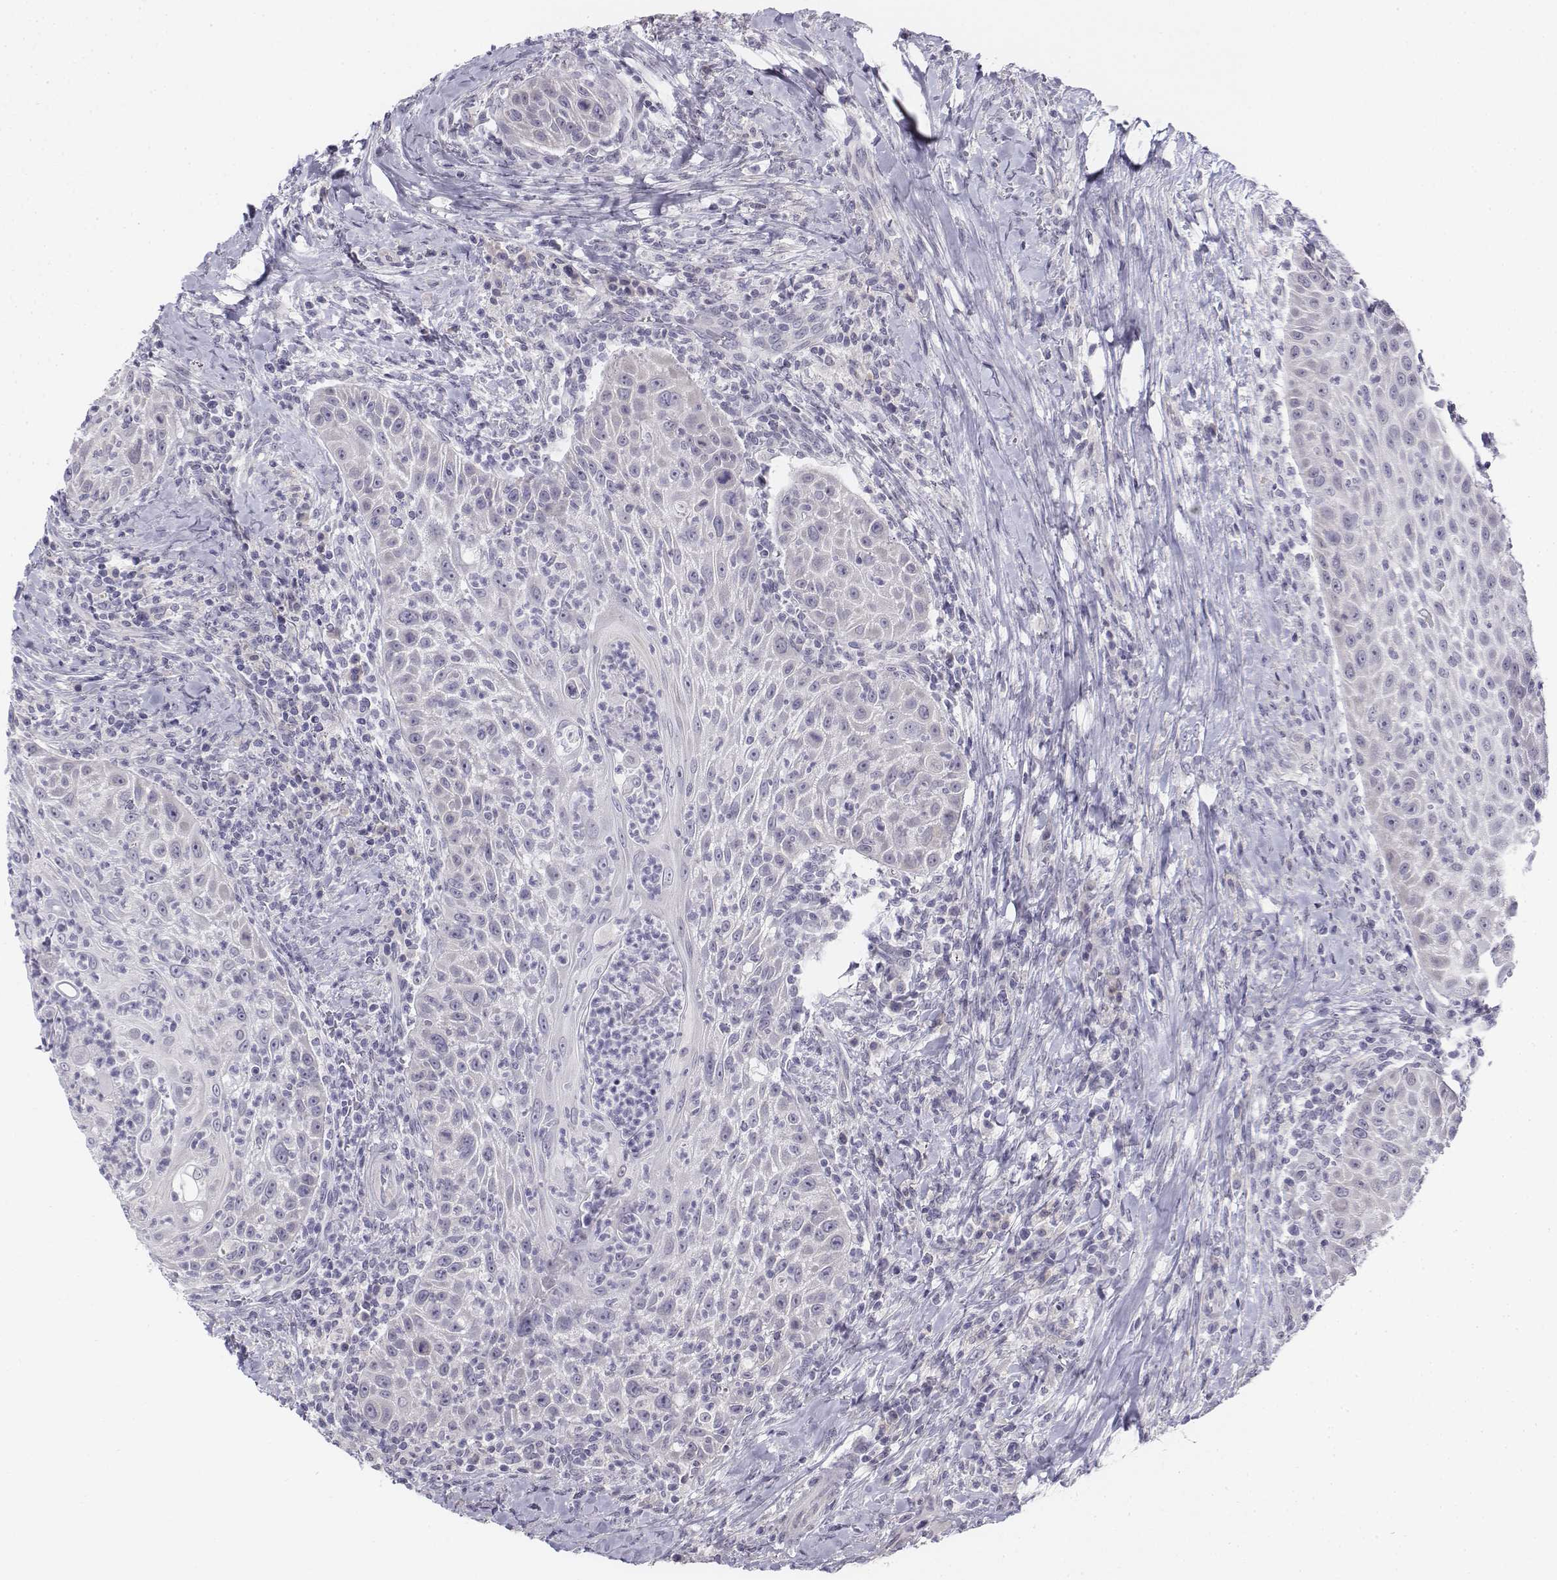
{"staining": {"intensity": "negative", "quantity": "none", "location": "none"}, "tissue": "head and neck cancer", "cell_type": "Tumor cells", "image_type": "cancer", "snomed": [{"axis": "morphology", "description": "Squamous cell carcinoma, NOS"}, {"axis": "topography", "description": "Head-Neck"}], "caption": "Immunohistochemistry photomicrograph of neoplastic tissue: squamous cell carcinoma (head and neck) stained with DAB demonstrates no significant protein expression in tumor cells. (Immunohistochemistry, brightfield microscopy, high magnification).", "gene": "PENK", "patient": {"sex": "male", "age": 69}}